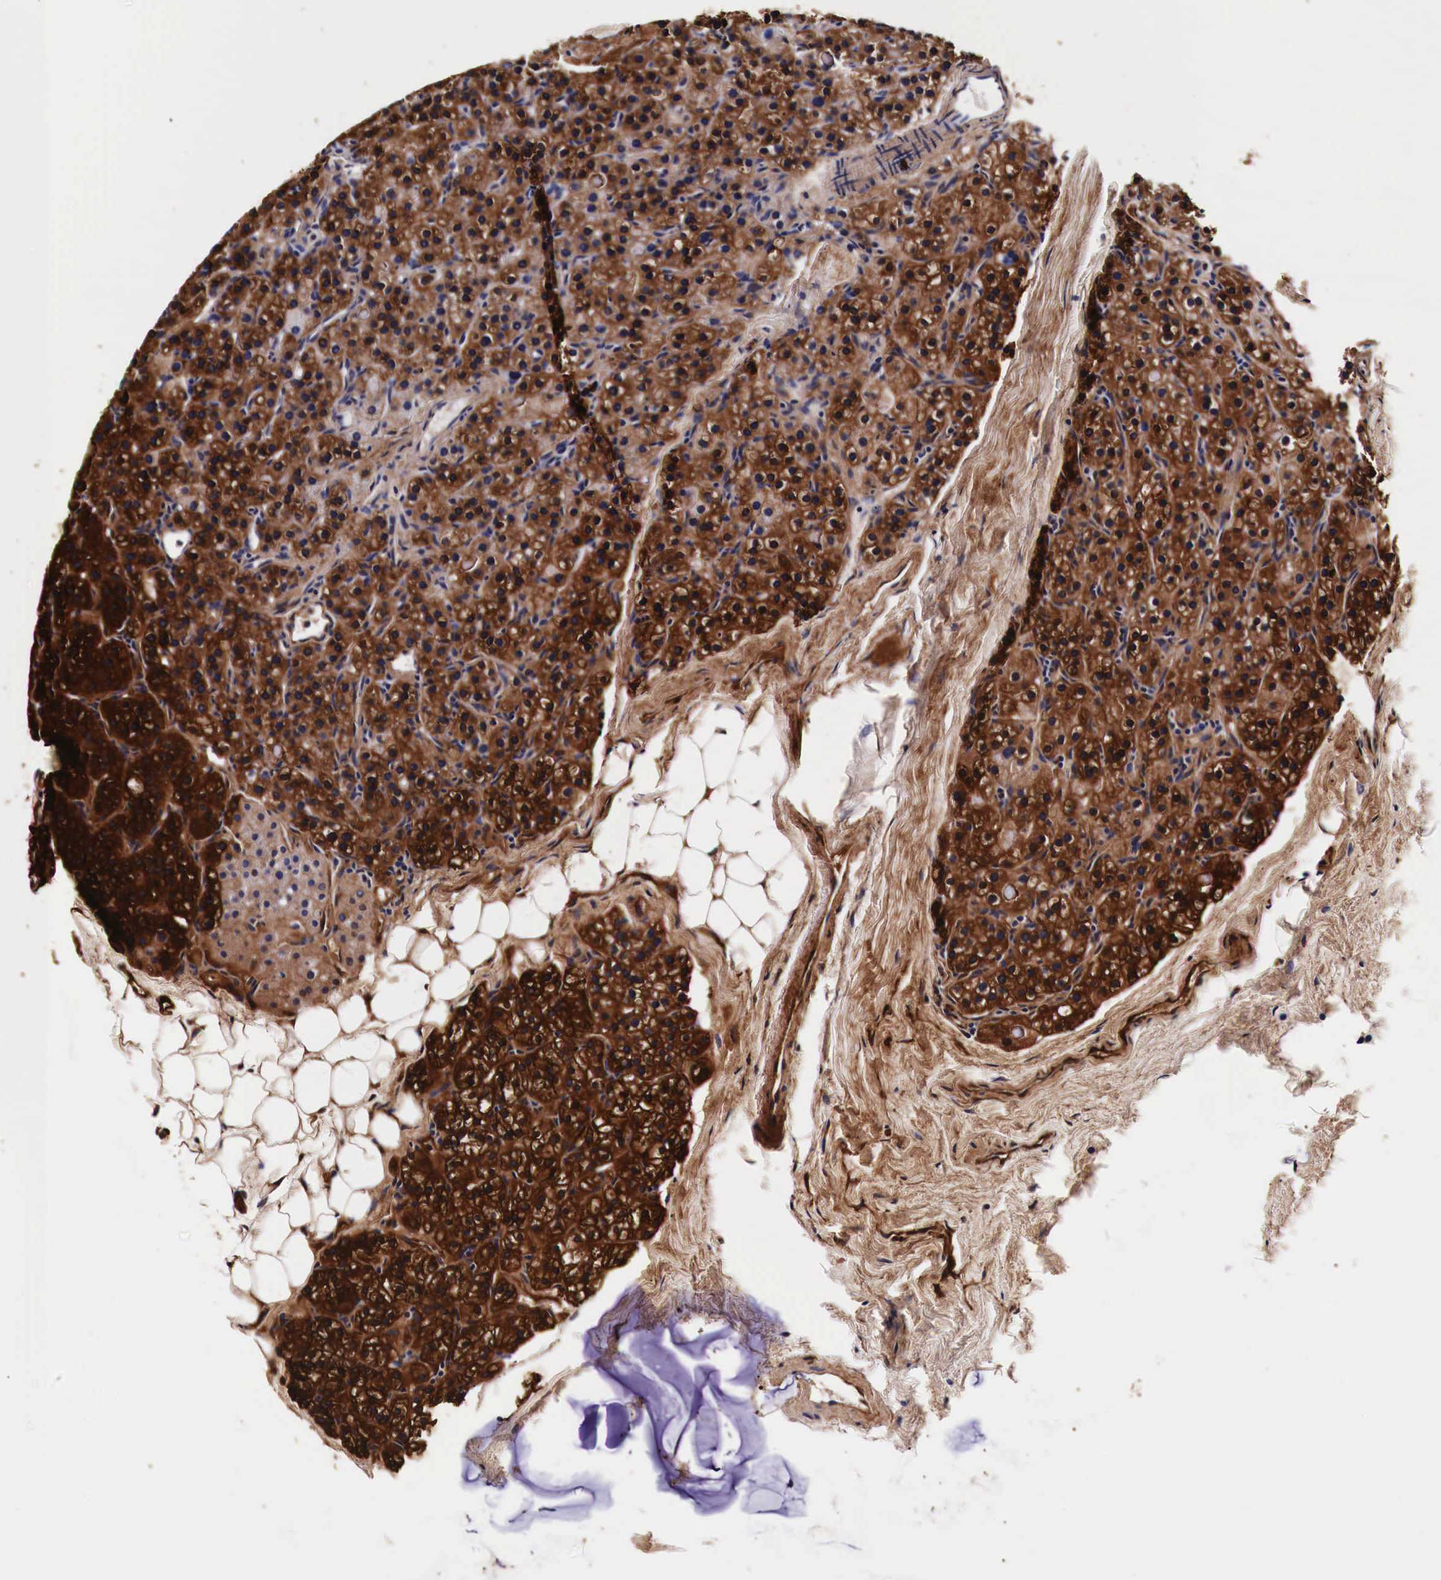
{"staining": {"intensity": "strong", "quantity": ">75%", "location": "cytoplasmic/membranous"}, "tissue": "parathyroid gland", "cell_type": "Glandular cells", "image_type": "normal", "snomed": [{"axis": "morphology", "description": "Normal tissue, NOS"}, {"axis": "topography", "description": "Parathyroid gland"}], "caption": "Protein staining by immunohistochemistry (IHC) exhibits strong cytoplasmic/membranous expression in about >75% of glandular cells in unremarkable parathyroid gland.", "gene": "HSPB1", "patient": {"sex": "female", "age": 54}}